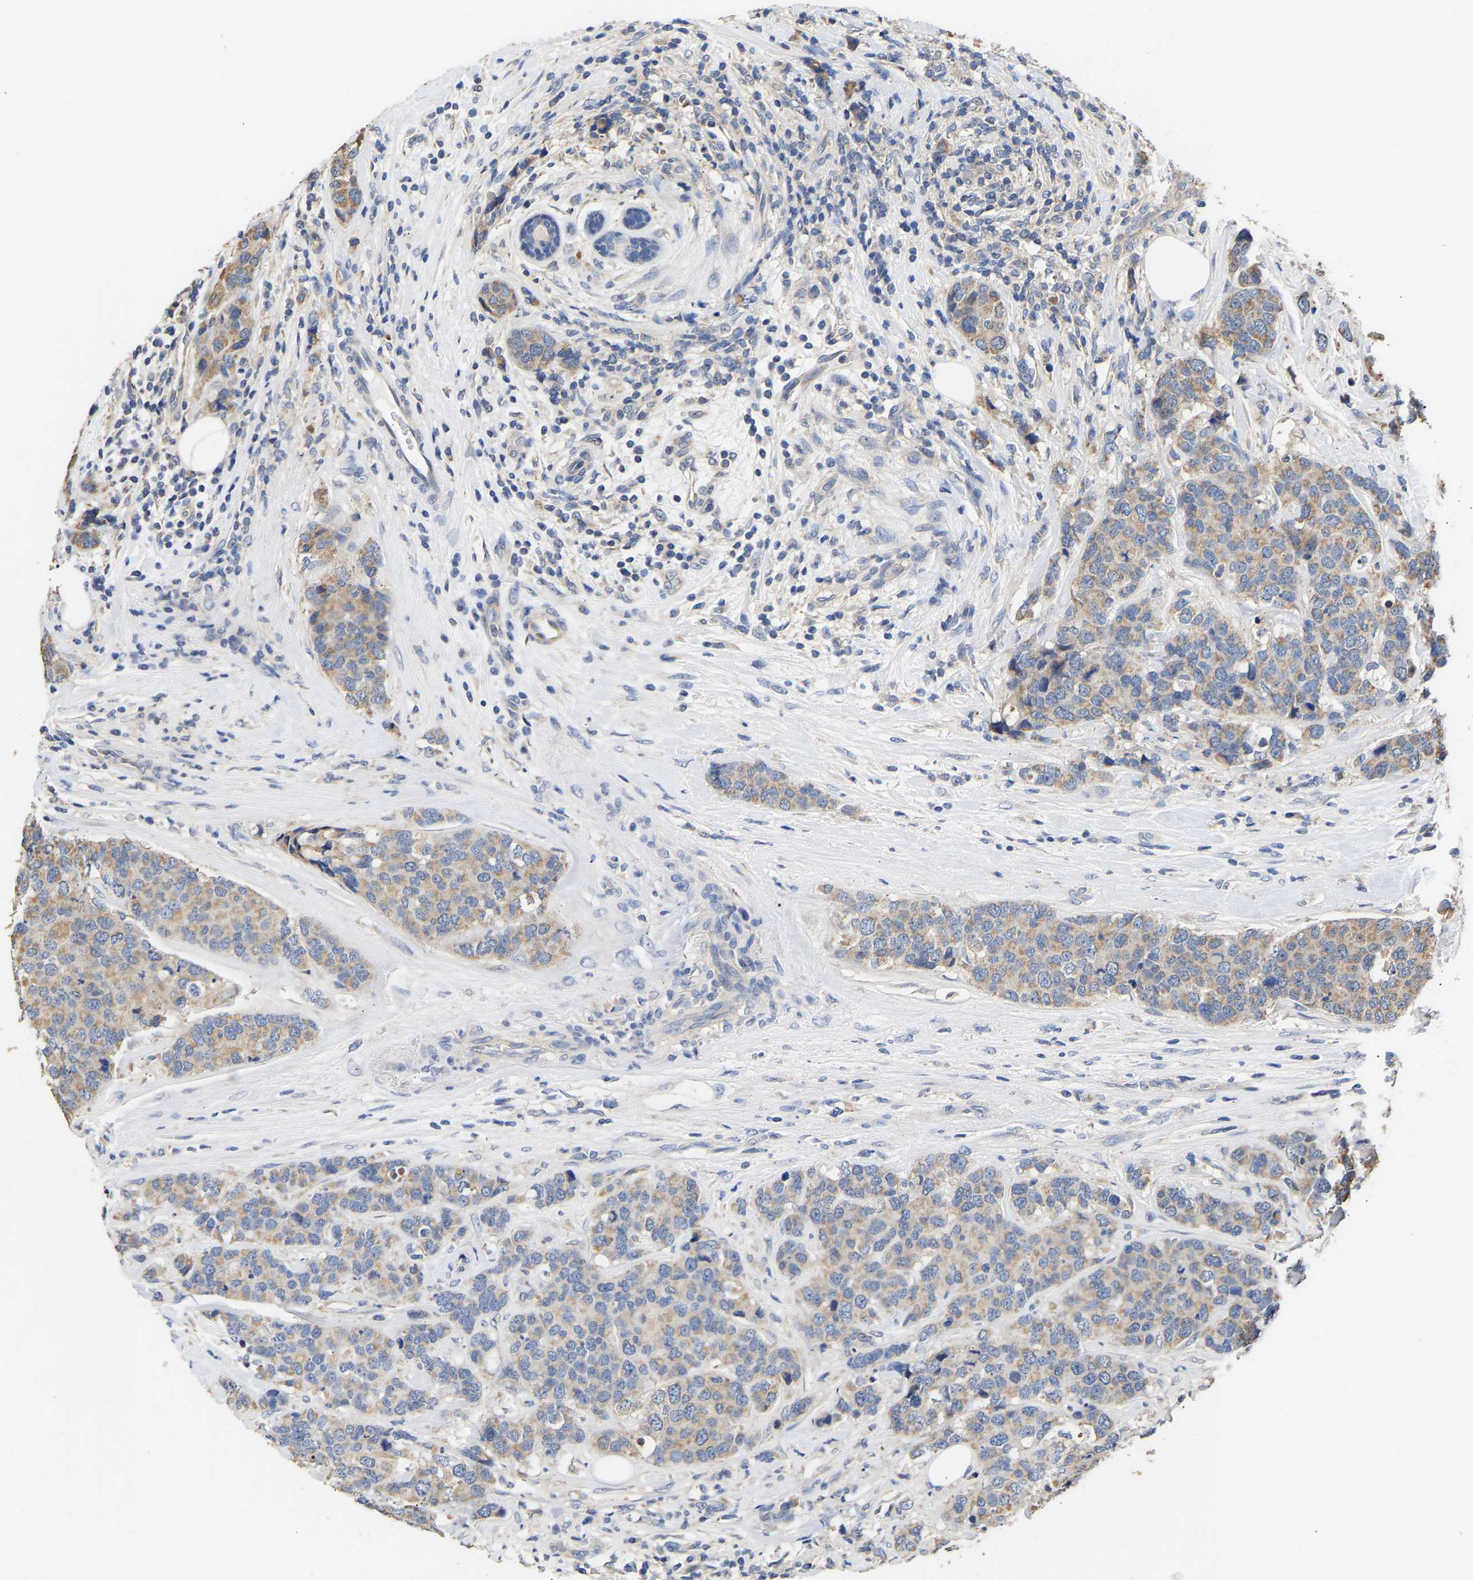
{"staining": {"intensity": "moderate", "quantity": "25%-75%", "location": "cytoplasmic/membranous"}, "tissue": "breast cancer", "cell_type": "Tumor cells", "image_type": "cancer", "snomed": [{"axis": "morphology", "description": "Lobular carcinoma"}, {"axis": "topography", "description": "Breast"}], "caption": "Protein staining demonstrates moderate cytoplasmic/membranous staining in approximately 25%-75% of tumor cells in lobular carcinoma (breast). (IHC, brightfield microscopy, high magnification).", "gene": "ZNF26", "patient": {"sex": "female", "age": 59}}